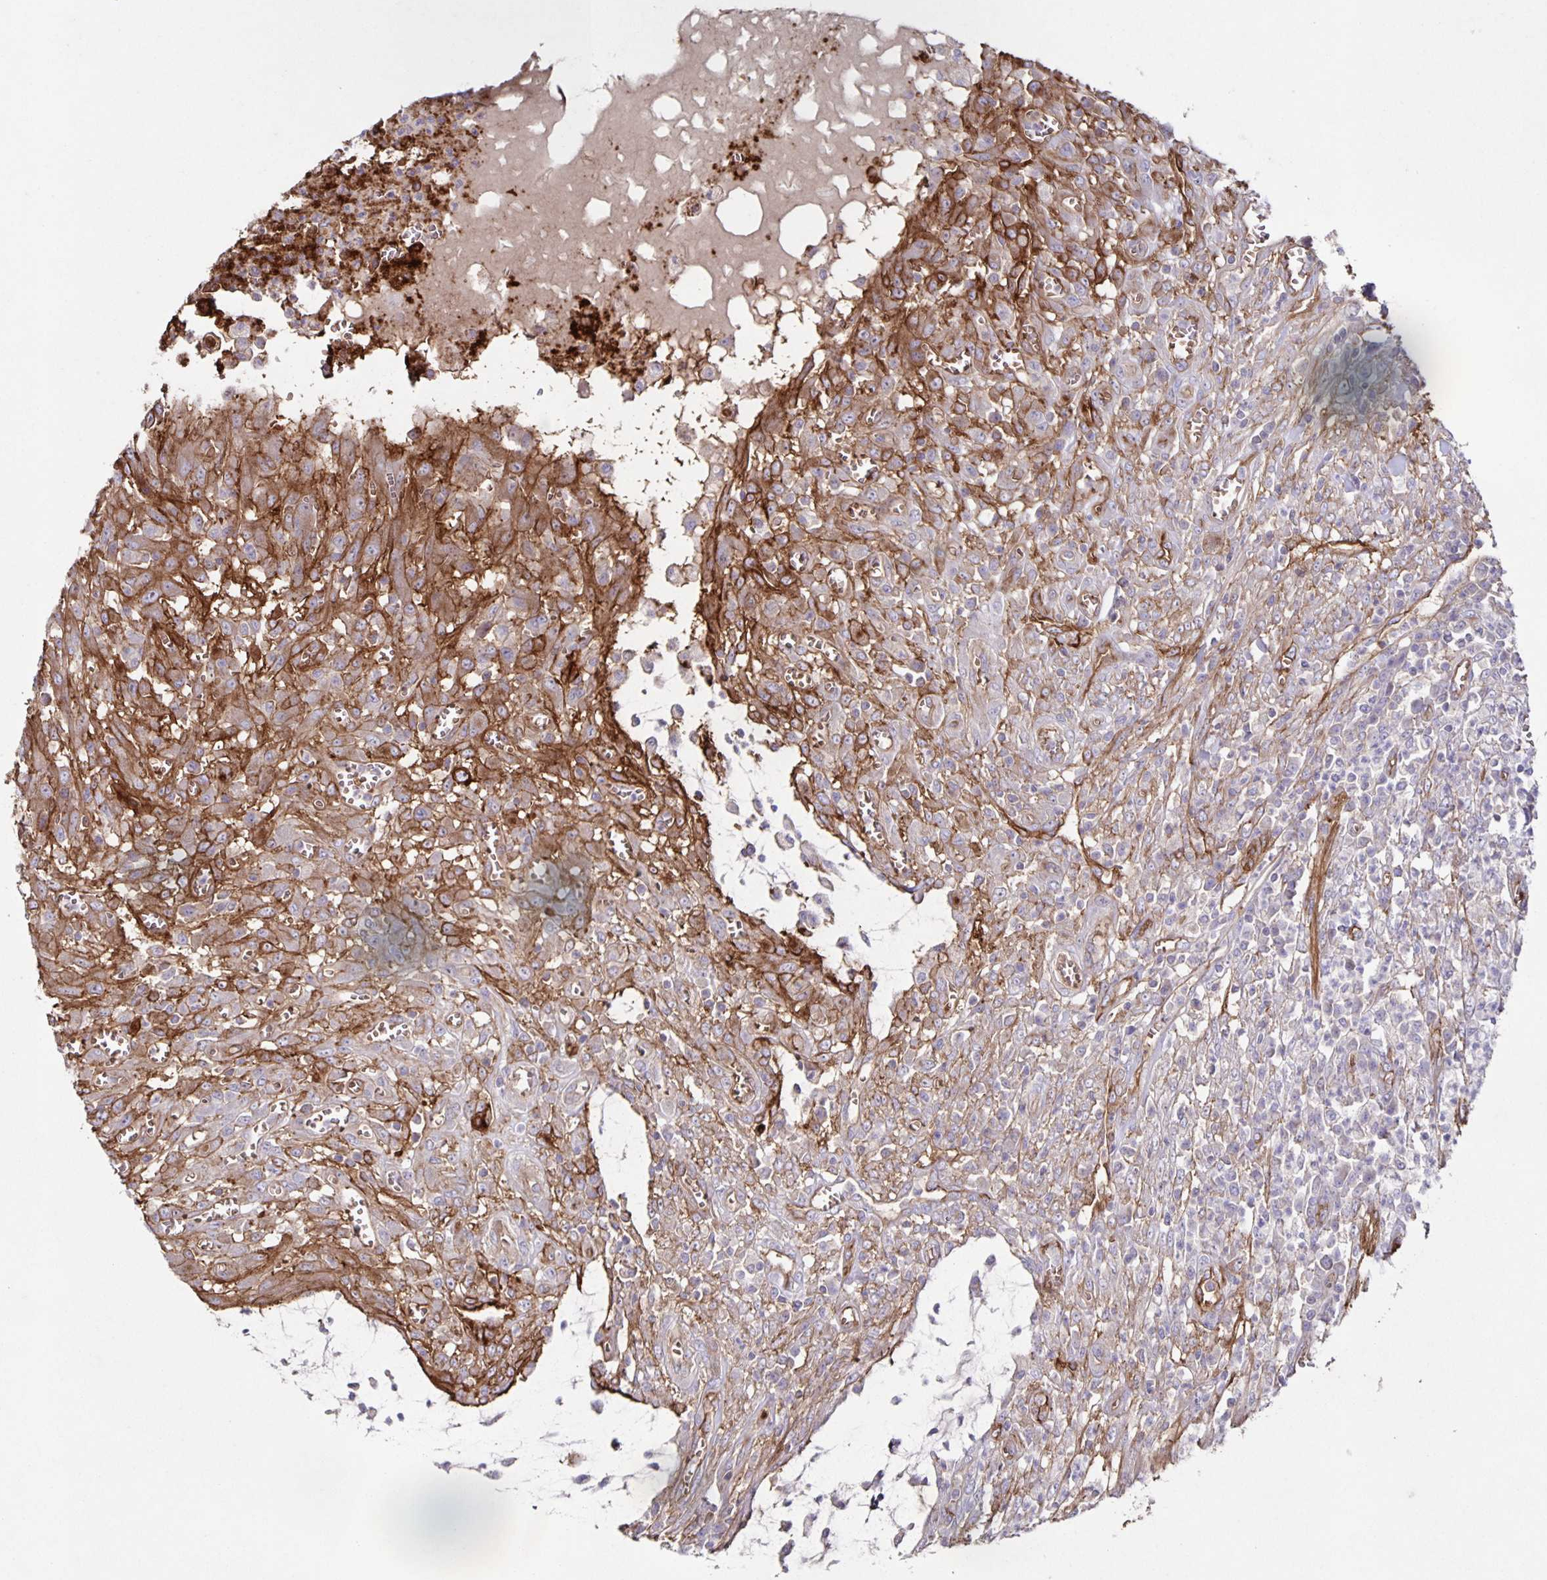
{"staining": {"intensity": "negative", "quantity": "none", "location": "none"}, "tissue": "colorectal cancer", "cell_type": "Tumor cells", "image_type": "cancer", "snomed": [{"axis": "morphology", "description": "Adenocarcinoma, NOS"}, {"axis": "topography", "description": "Colon"}], "caption": "Histopathology image shows no significant protein positivity in tumor cells of colorectal adenocarcinoma.", "gene": "ITGA2", "patient": {"sex": "male", "age": 65}}